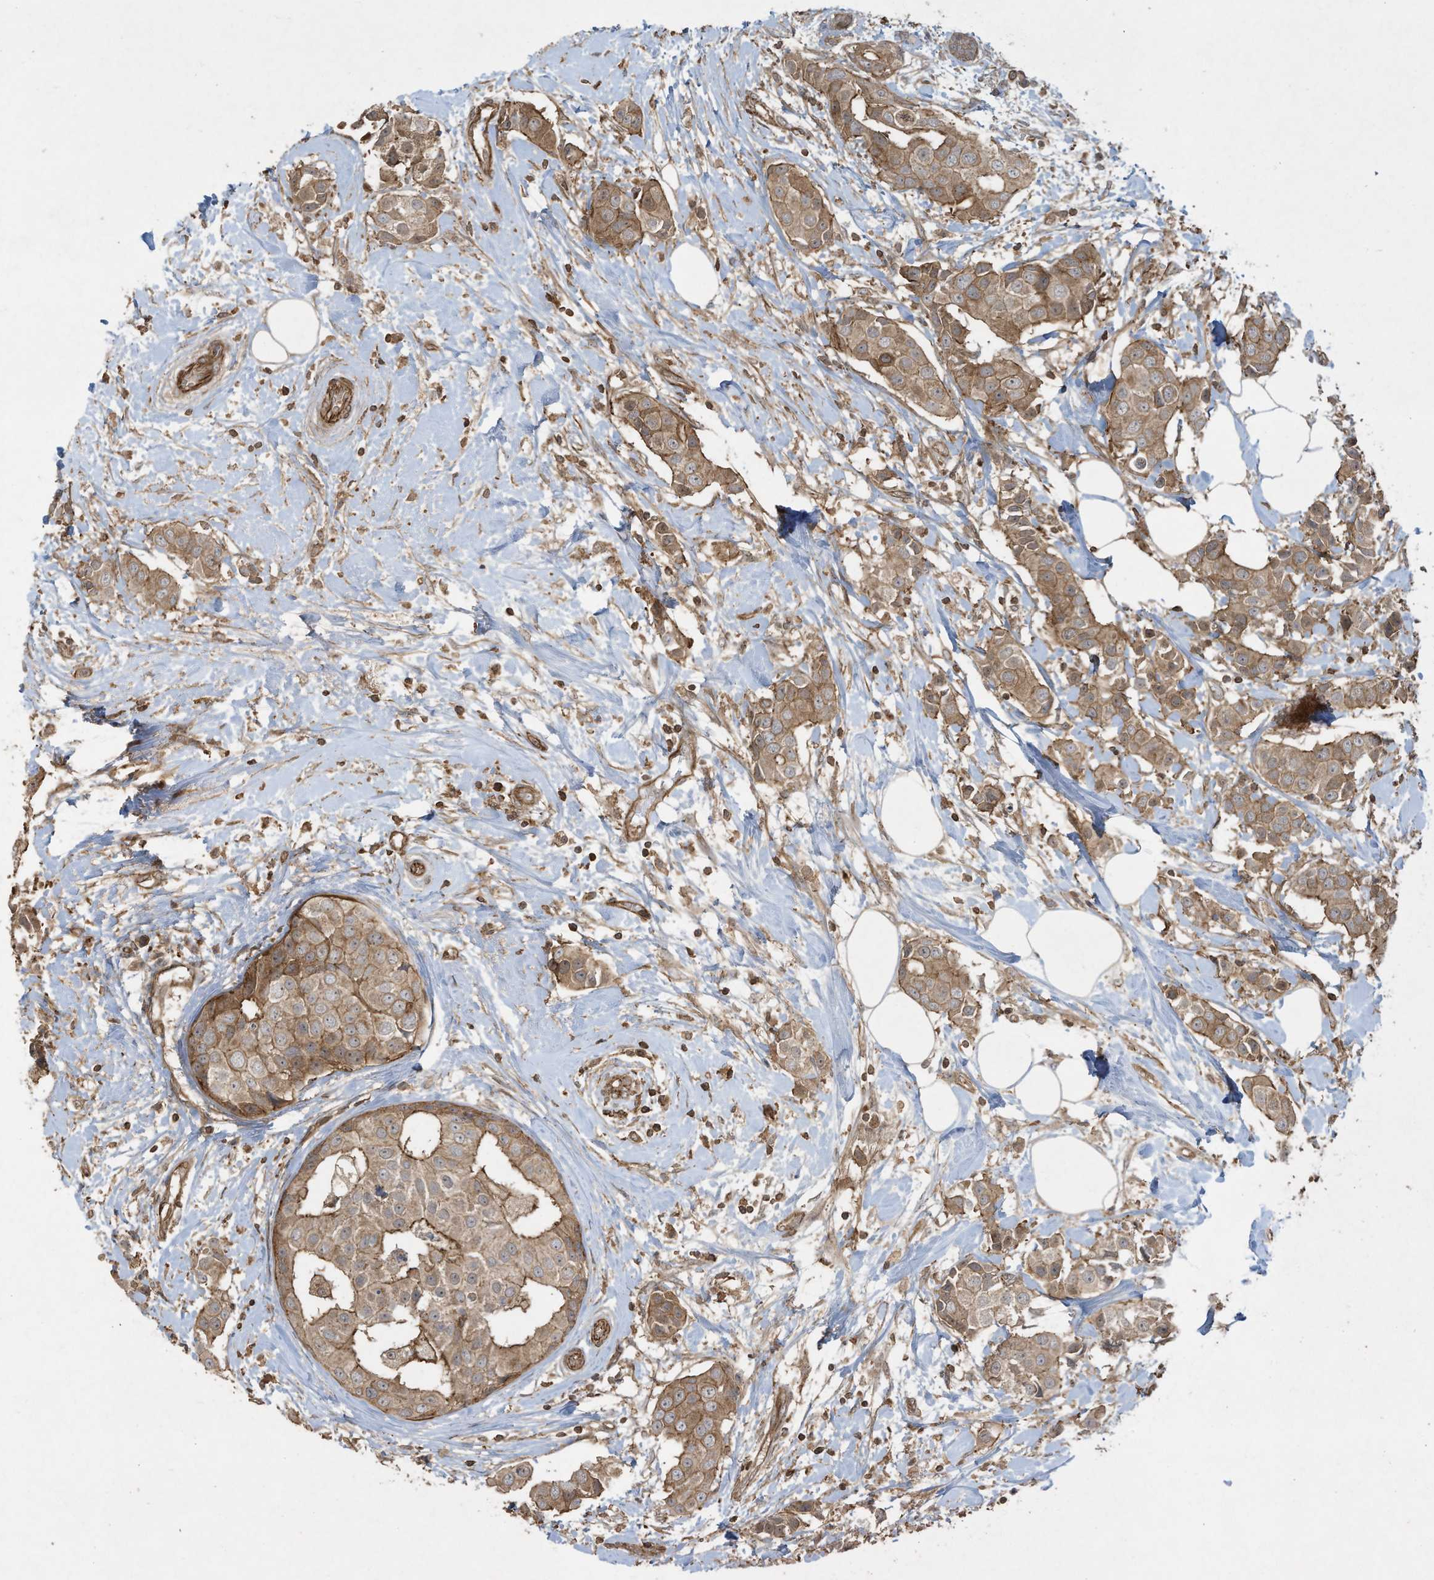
{"staining": {"intensity": "moderate", "quantity": ">75%", "location": "cytoplasmic/membranous"}, "tissue": "breast cancer", "cell_type": "Tumor cells", "image_type": "cancer", "snomed": [{"axis": "morphology", "description": "Normal tissue, NOS"}, {"axis": "morphology", "description": "Duct carcinoma"}, {"axis": "topography", "description": "Breast"}], "caption": "Protein expression analysis of breast cancer (invasive ductal carcinoma) shows moderate cytoplasmic/membranous positivity in about >75% of tumor cells. The staining was performed using DAB (3,3'-diaminobenzidine), with brown indicating positive protein expression. Nuclei are stained blue with hematoxylin.", "gene": "DDIT4", "patient": {"sex": "female", "age": 39}}